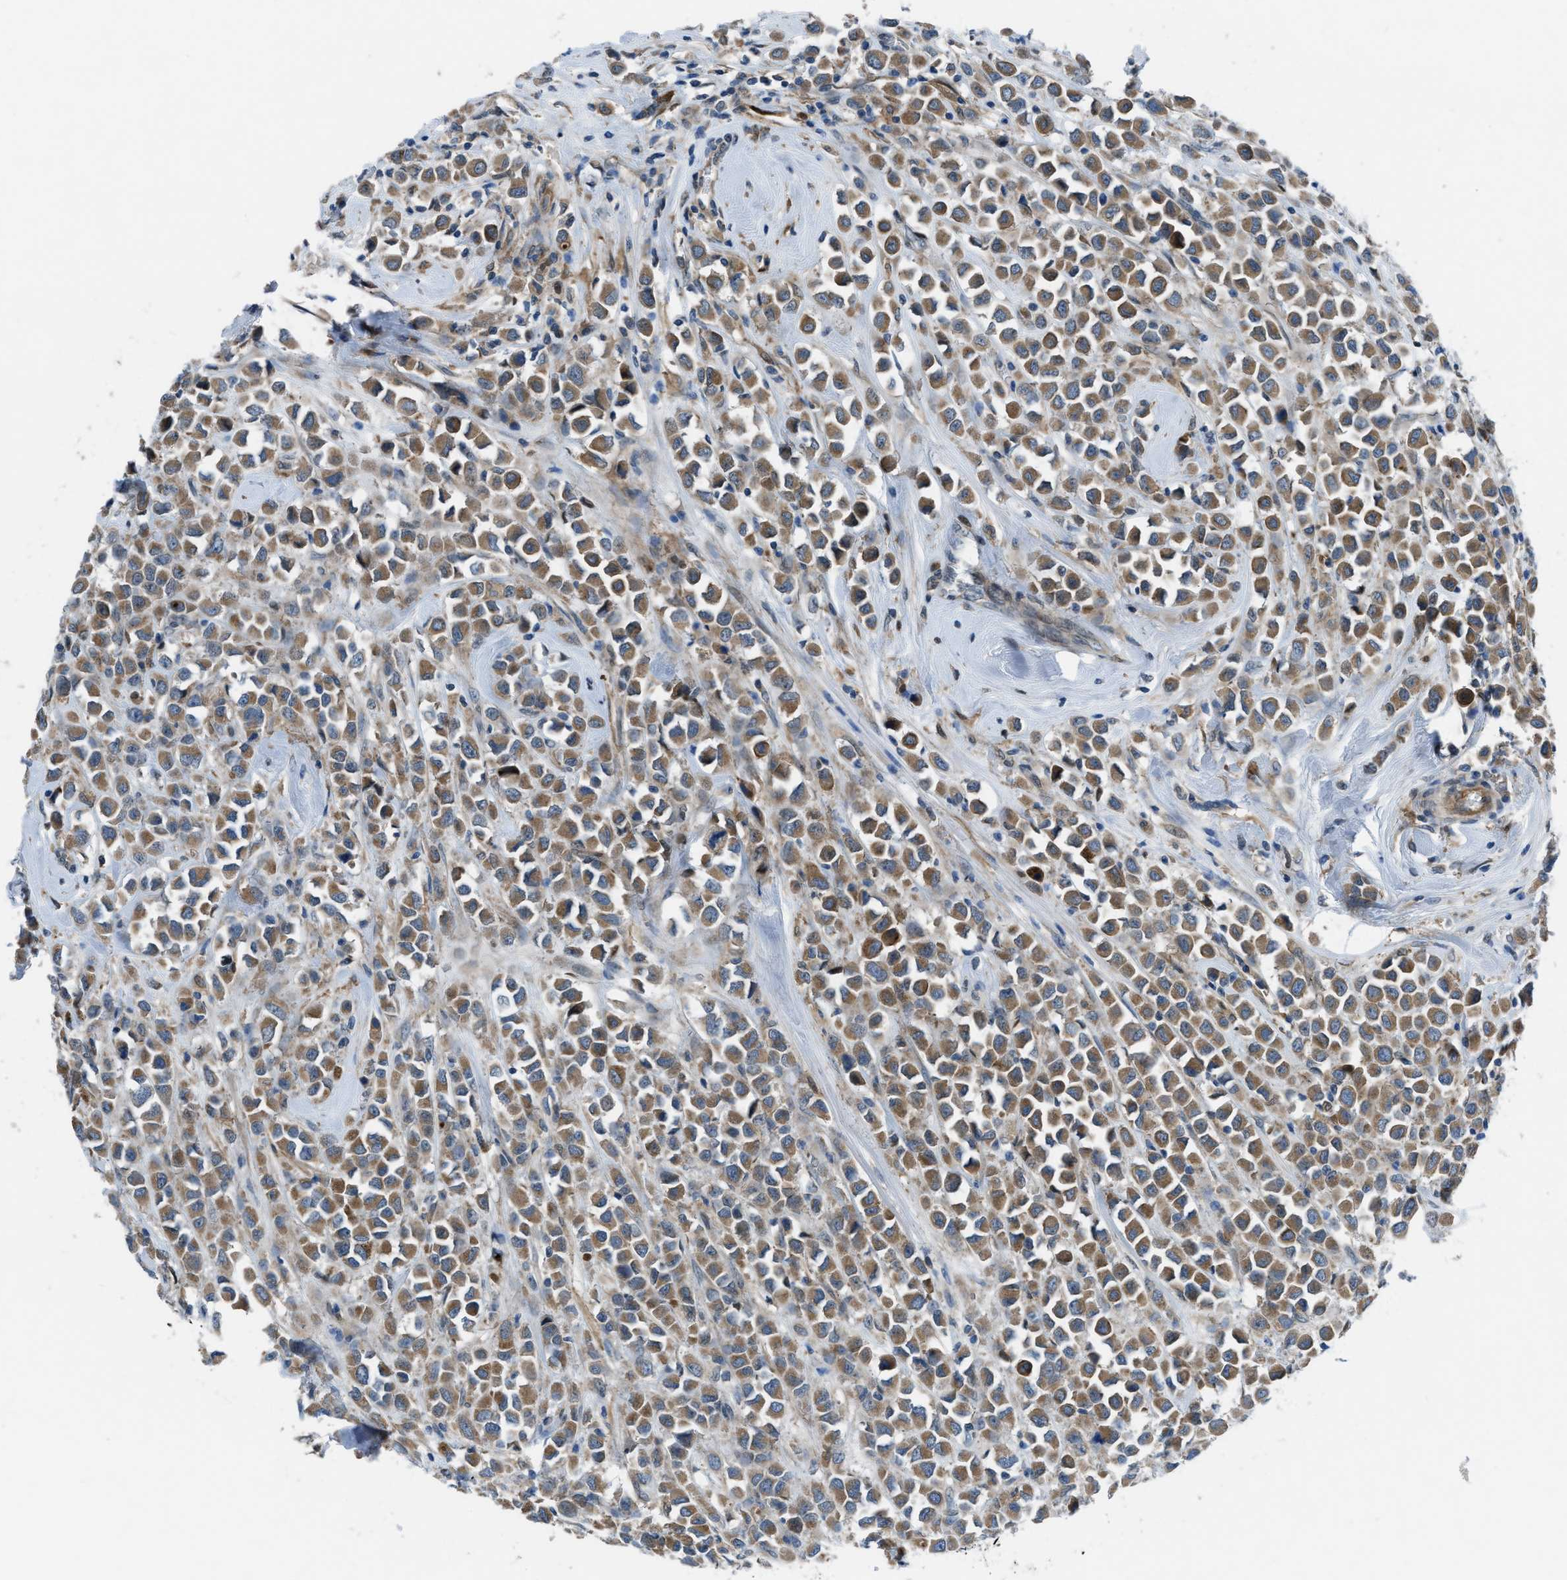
{"staining": {"intensity": "moderate", "quantity": ">75%", "location": "cytoplasmic/membranous"}, "tissue": "breast cancer", "cell_type": "Tumor cells", "image_type": "cancer", "snomed": [{"axis": "morphology", "description": "Duct carcinoma"}, {"axis": "topography", "description": "Breast"}], "caption": "Infiltrating ductal carcinoma (breast) stained with a brown dye displays moderate cytoplasmic/membranous positive positivity in approximately >75% of tumor cells.", "gene": "BAZ2B", "patient": {"sex": "female", "age": 61}}